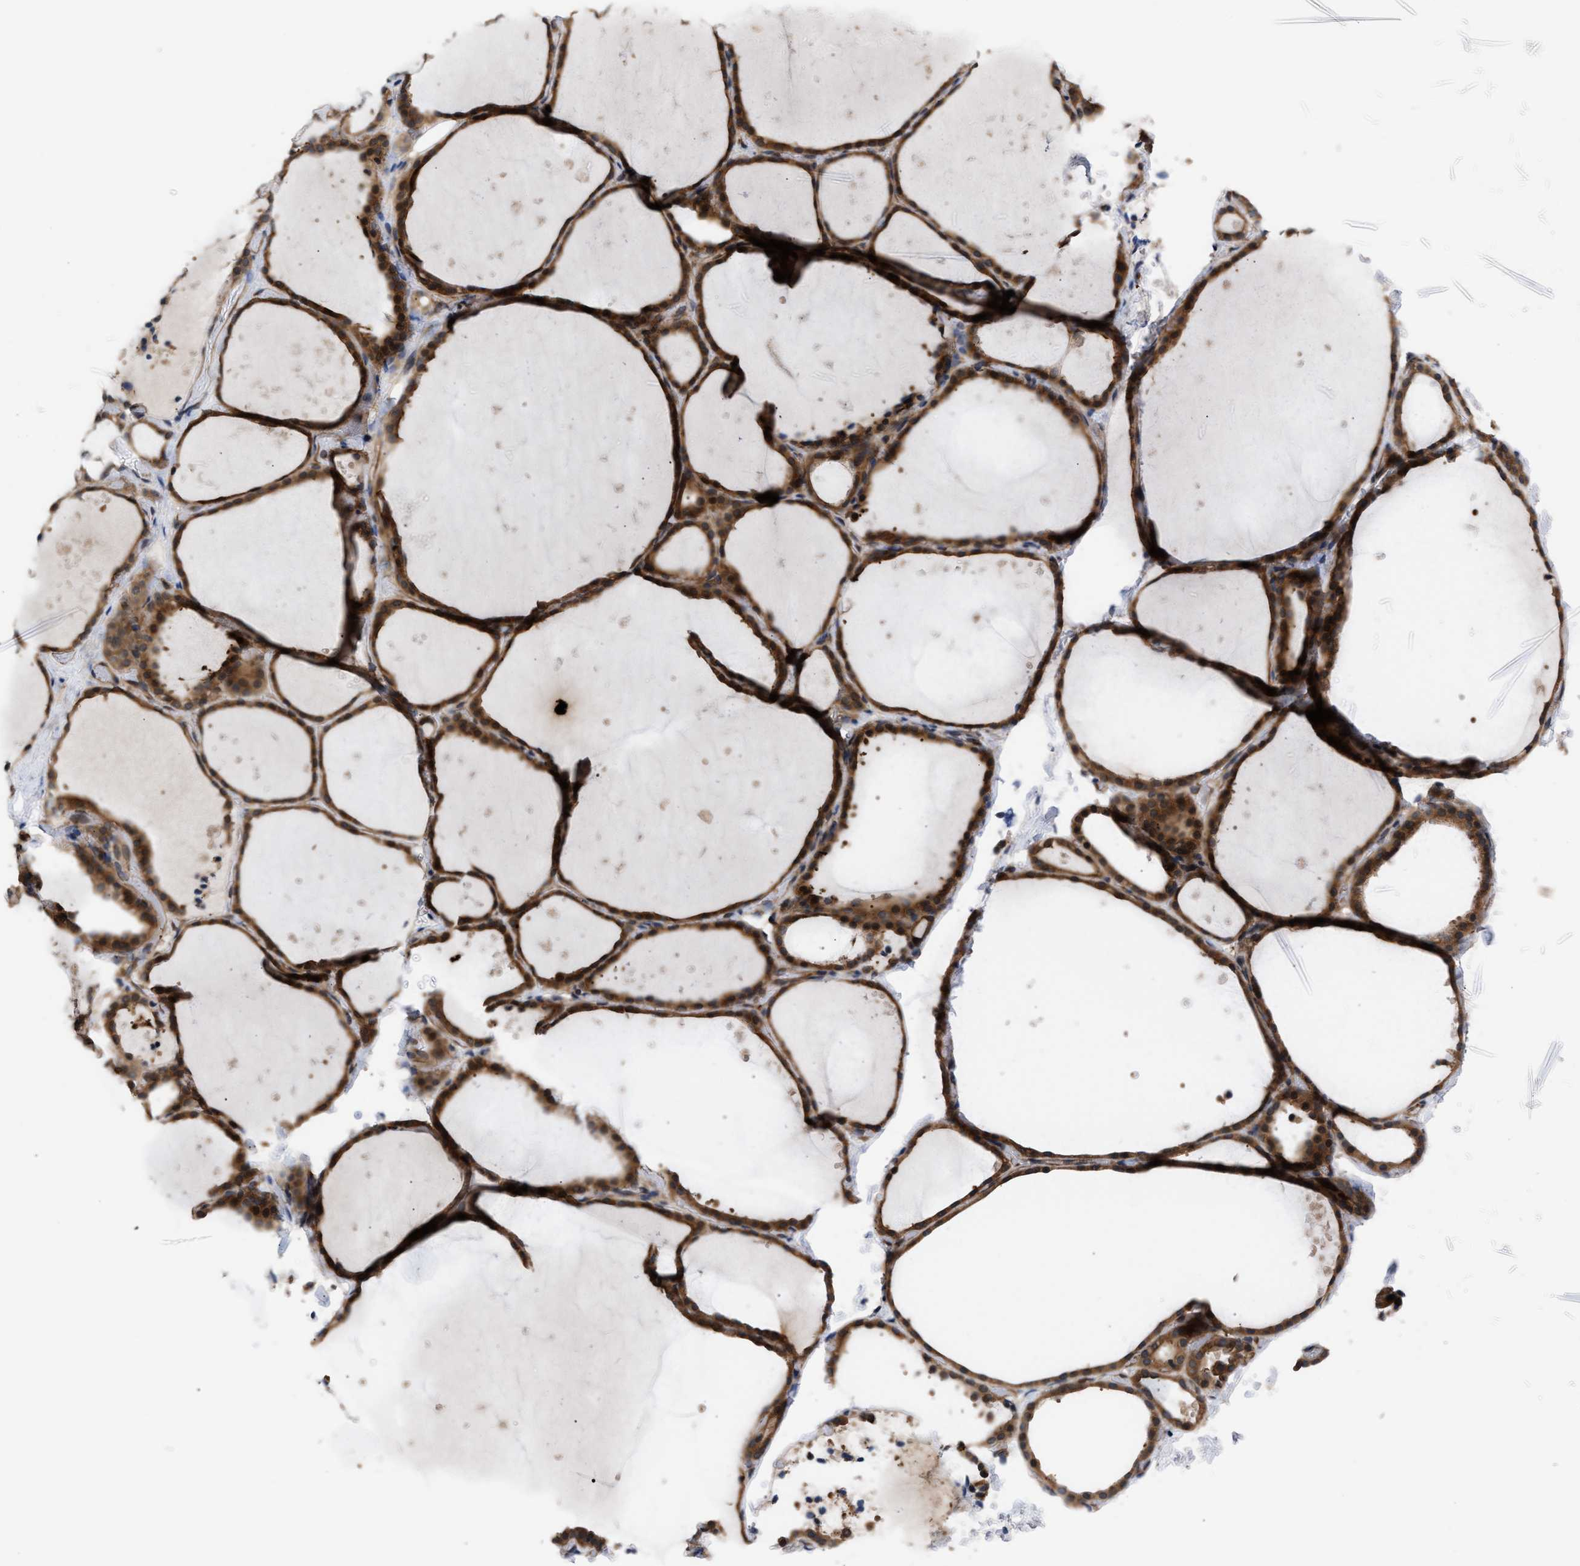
{"staining": {"intensity": "strong", "quantity": ">75%", "location": "cytoplasmic/membranous"}, "tissue": "thyroid gland", "cell_type": "Glandular cells", "image_type": "normal", "snomed": [{"axis": "morphology", "description": "Normal tissue, NOS"}, {"axis": "topography", "description": "Thyroid gland"}], "caption": "Immunohistochemistry of benign thyroid gland shows high levels of strong cytoplasmic/membranous staining in approximately >75% of glandular cells.", "gene": "LAPTM4B", "patient": {"sex": "female", "age": 44}}